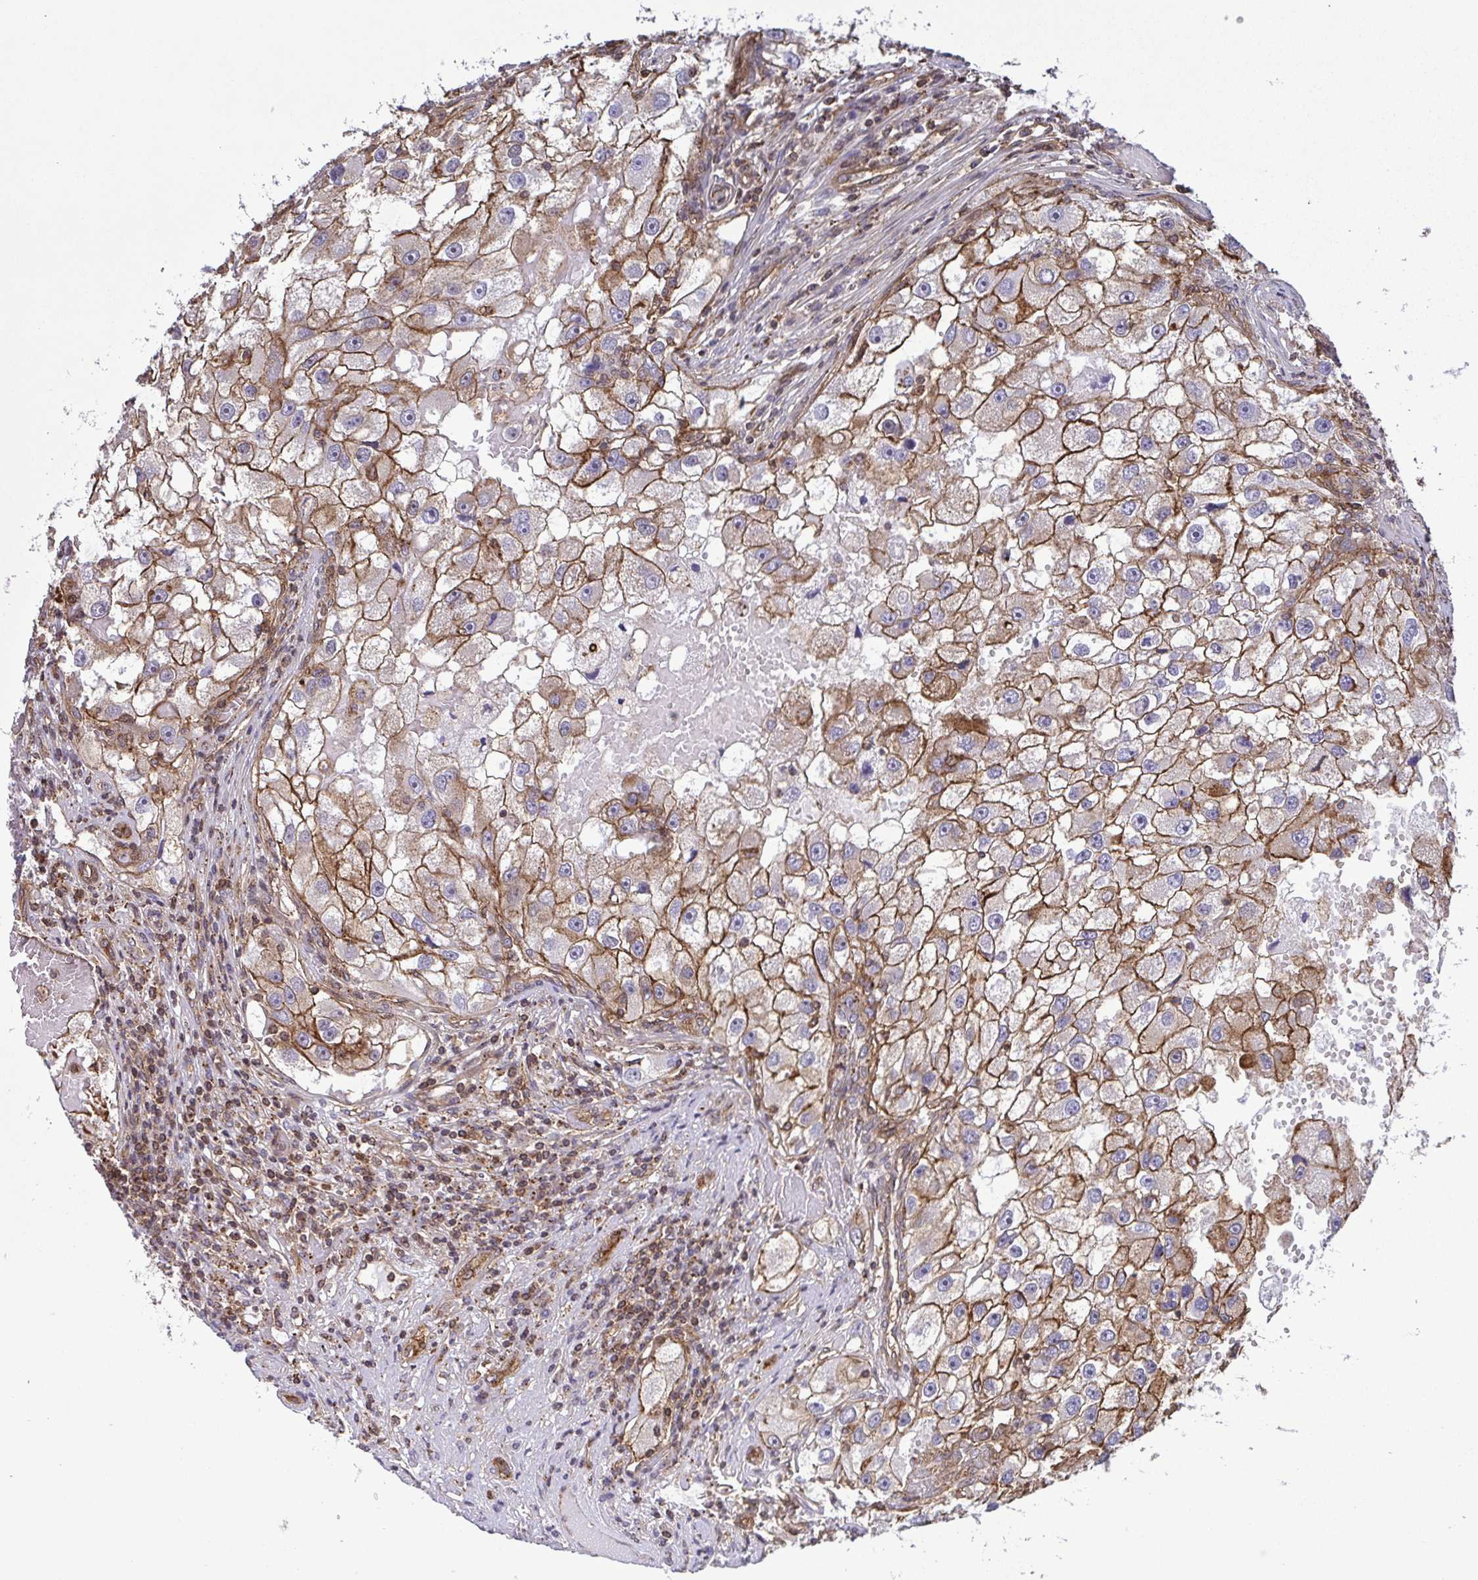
{"staining": {"intensity": "moderate", "quantity": ">75%", "location": "cytoplasmic/membranous"}, "tissue": "renal cancer", "cell_type": "Tumor cells", "image_type": "cancer", "snomed": [{"axis": "morphology", "description": "Adenocarcinoma, NOS"}, {"axis": "topography", "description": "Kidney"}], "caption": "A histopathology image showing moderate cytoplasmic/membranous positivity in approximately >75% of tumor cells in renal cancer (adenocarcinoma), as visualized by brown immunohistochemical staining.", "gene": "CHMP1B", "patient": {"sex": "male", "age": 63}}